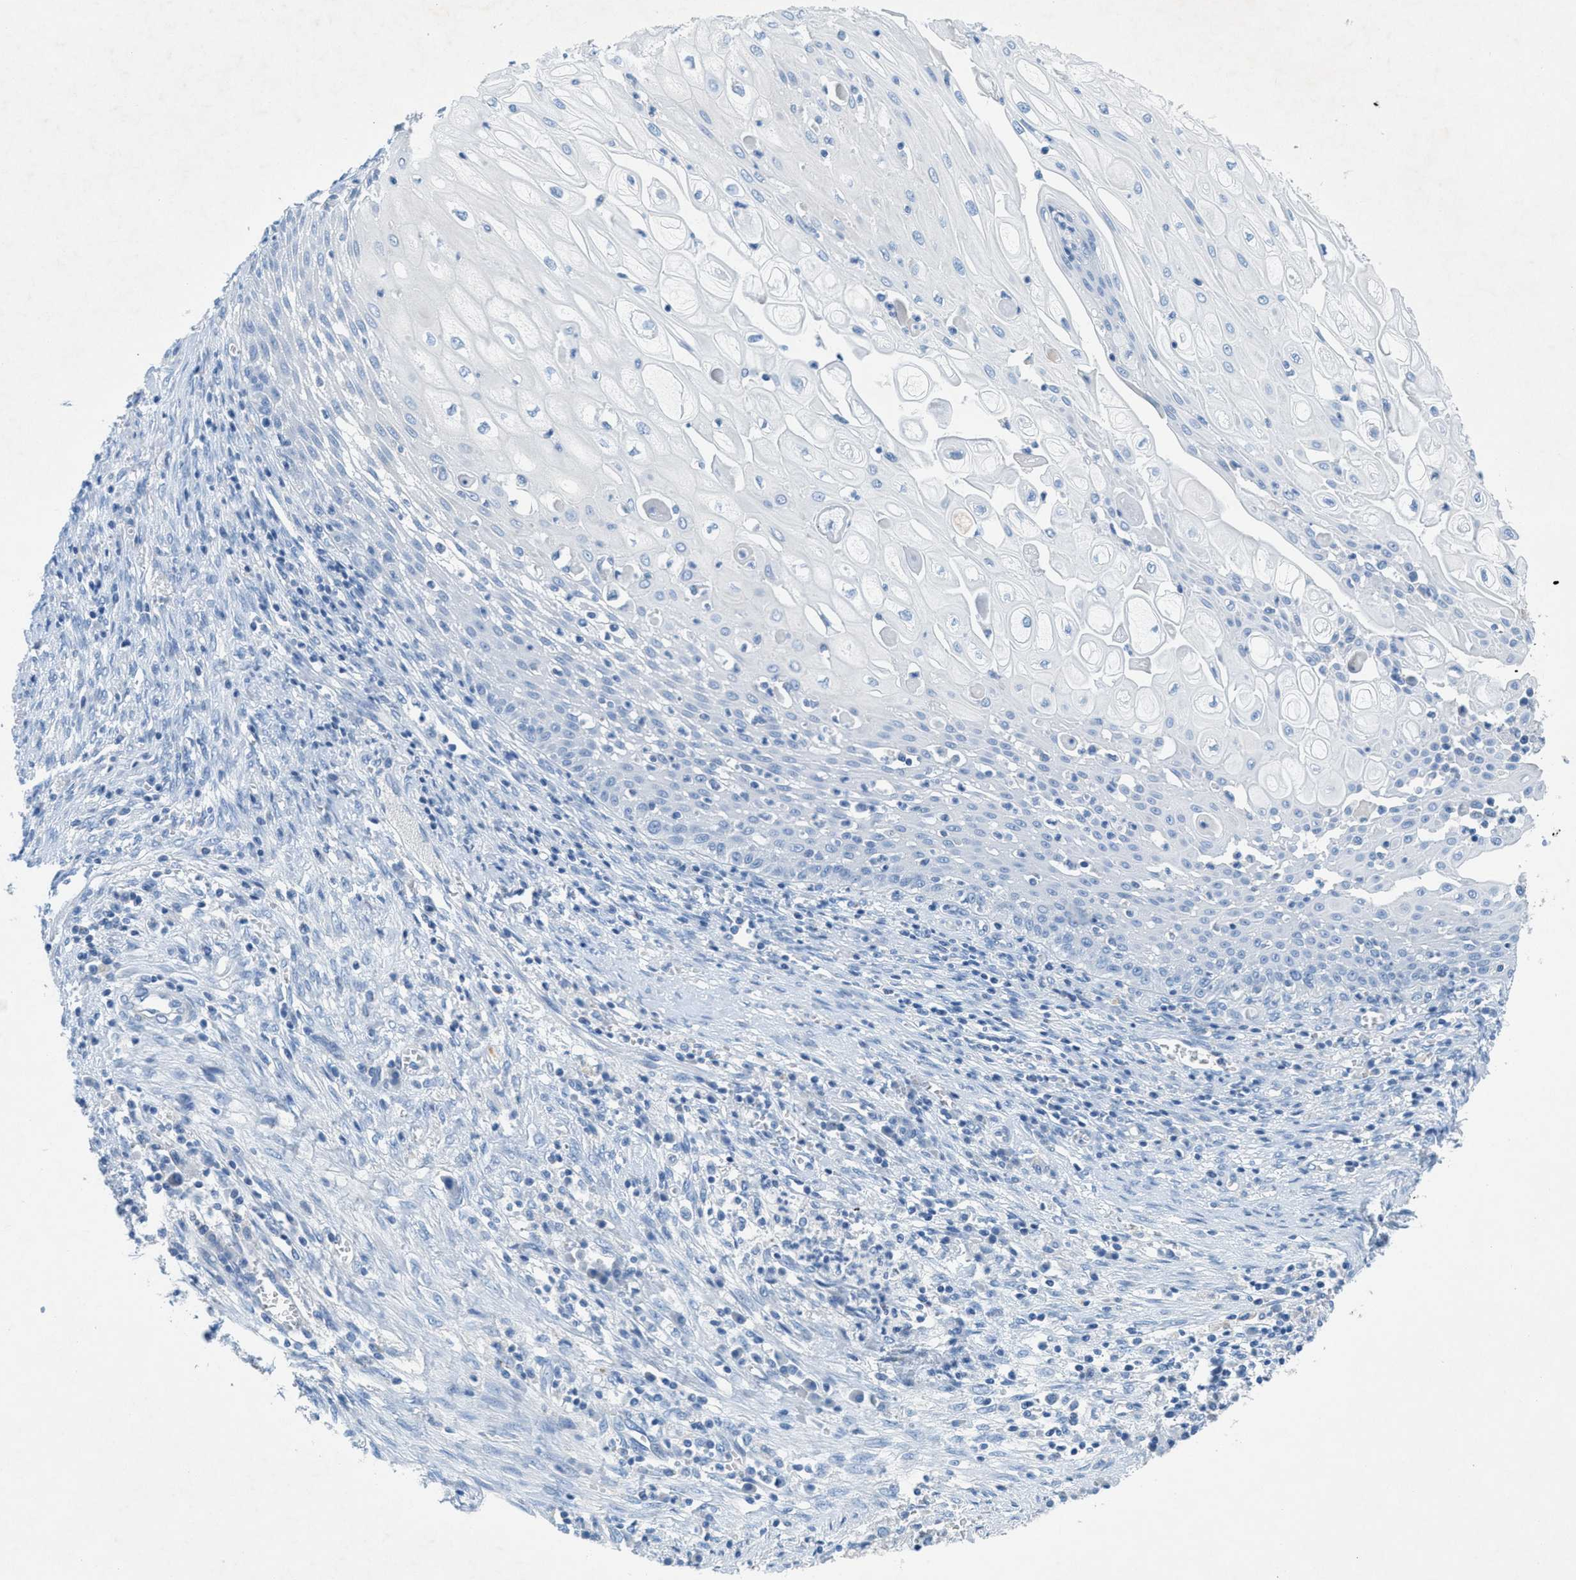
{"staining": {"intensity": "negative", "quantity": "none", "location": "none"}, "tissue": "cervical cancer", "cell_type": "Tumor cells", "image_type": "cancer", "snomed": [{"axis": "morphology", "description": "Adenocarcinoma, NOS"}, {"axis": "topography", "description": "Cervix"}], "caption": "A high-resolution image shows immunohistochemistry staining of cervical cancer (adenocarcinoma), which exhibits no significant staining in tumor cells.", "gene": "GALNT17", "patient": {"sex": "female", "age": 44}}